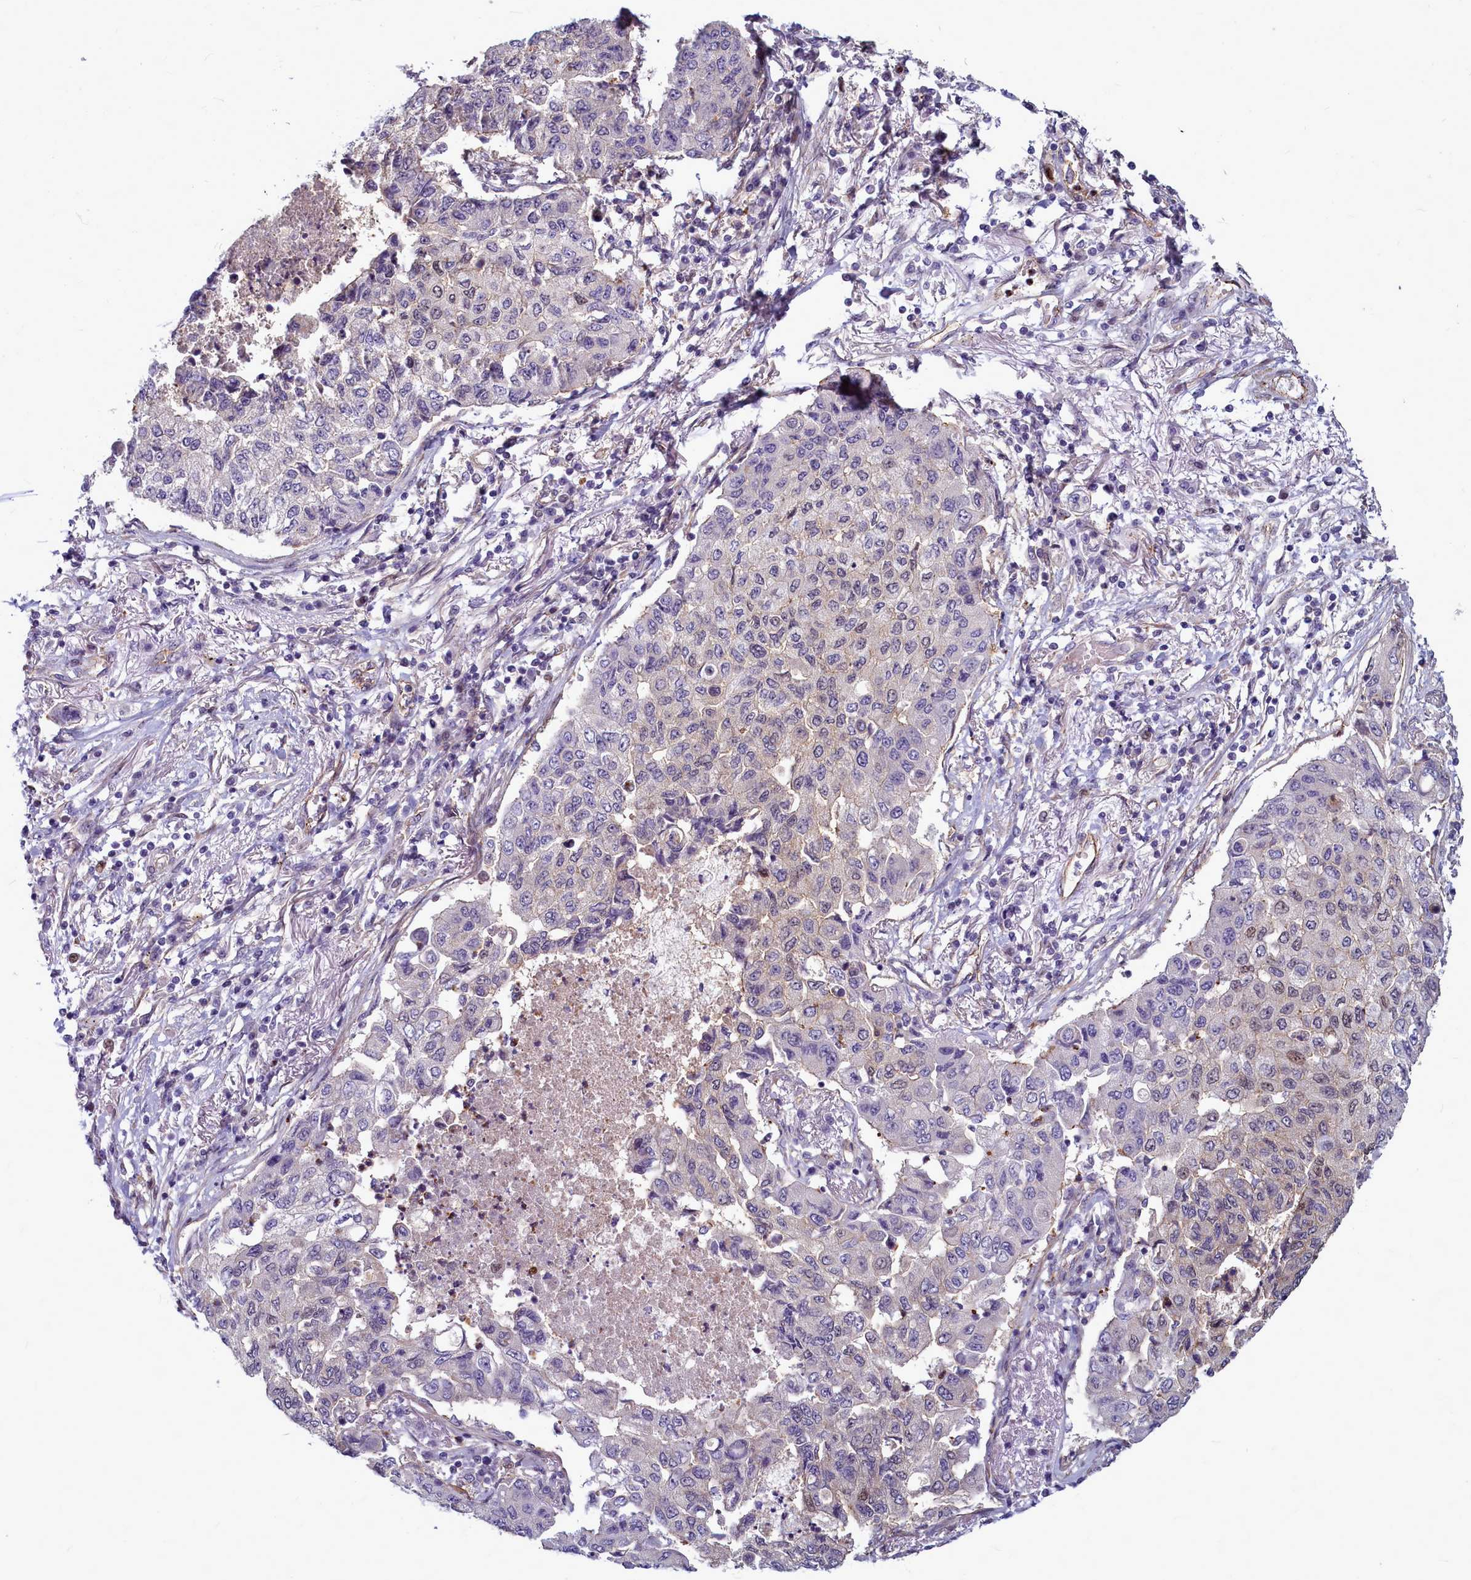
{"staining": {"intensity": "negative", "quantity": "none", "location": "none"}, "tissue": "lung cancer", "cell_type": "Tumor cells", "image_type": "cancer", "snomed": [{"axis": "morphology", "description": "Squamous cell carcinoma, NOS"}, {"axis": "topography", "description": "Lung"}], "caption": "A photomicrograph of human lung cancer (squamous cell carcinoma) is negative for staining in tumor cells.", "gene": "TTC5", "patient": {"sex": "male", "age": 74}}